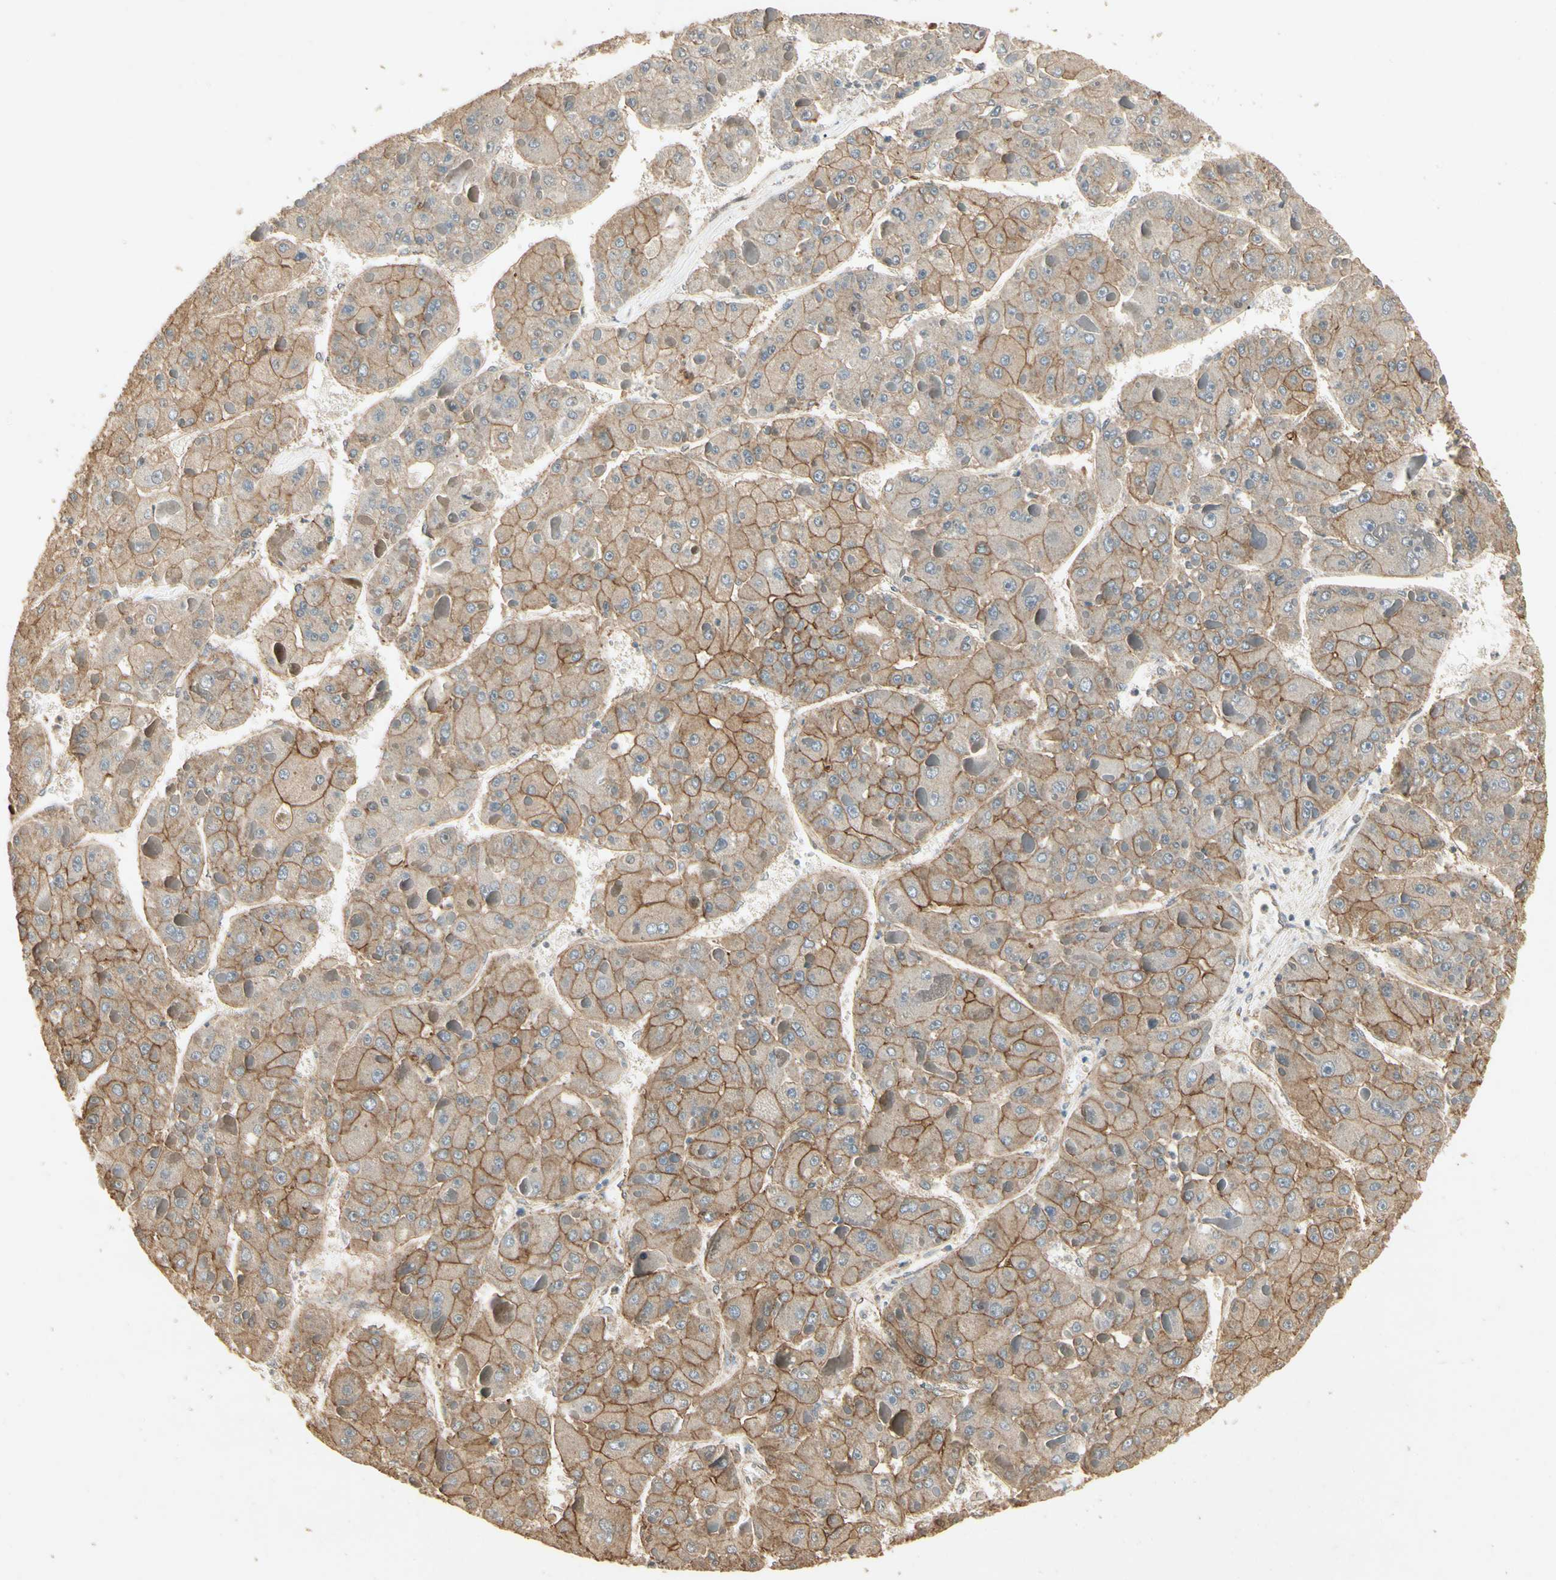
{"staining": {"intensity": "strong", "quantity": ">75%", "location": "cytoplasmic/membranous"}, "tissue": "liver cancer", "cell_type": "Tumor cells", "image_type": "cancer", "snomed": [{"axis": "morphology", "description": "Carcinoma, Hepatocellular, NOS"}, {"axis": "topography", "description": "Liver"}], "caption": "Hepatocellular carcinoma (liver) was stained to show a protein in brown. There is high levels of strong cytoplasmic/membranous staining in approximately >75% of tumor cells.", "gene": "RNF180", "patient": {"sex": "female", "age": 73}}